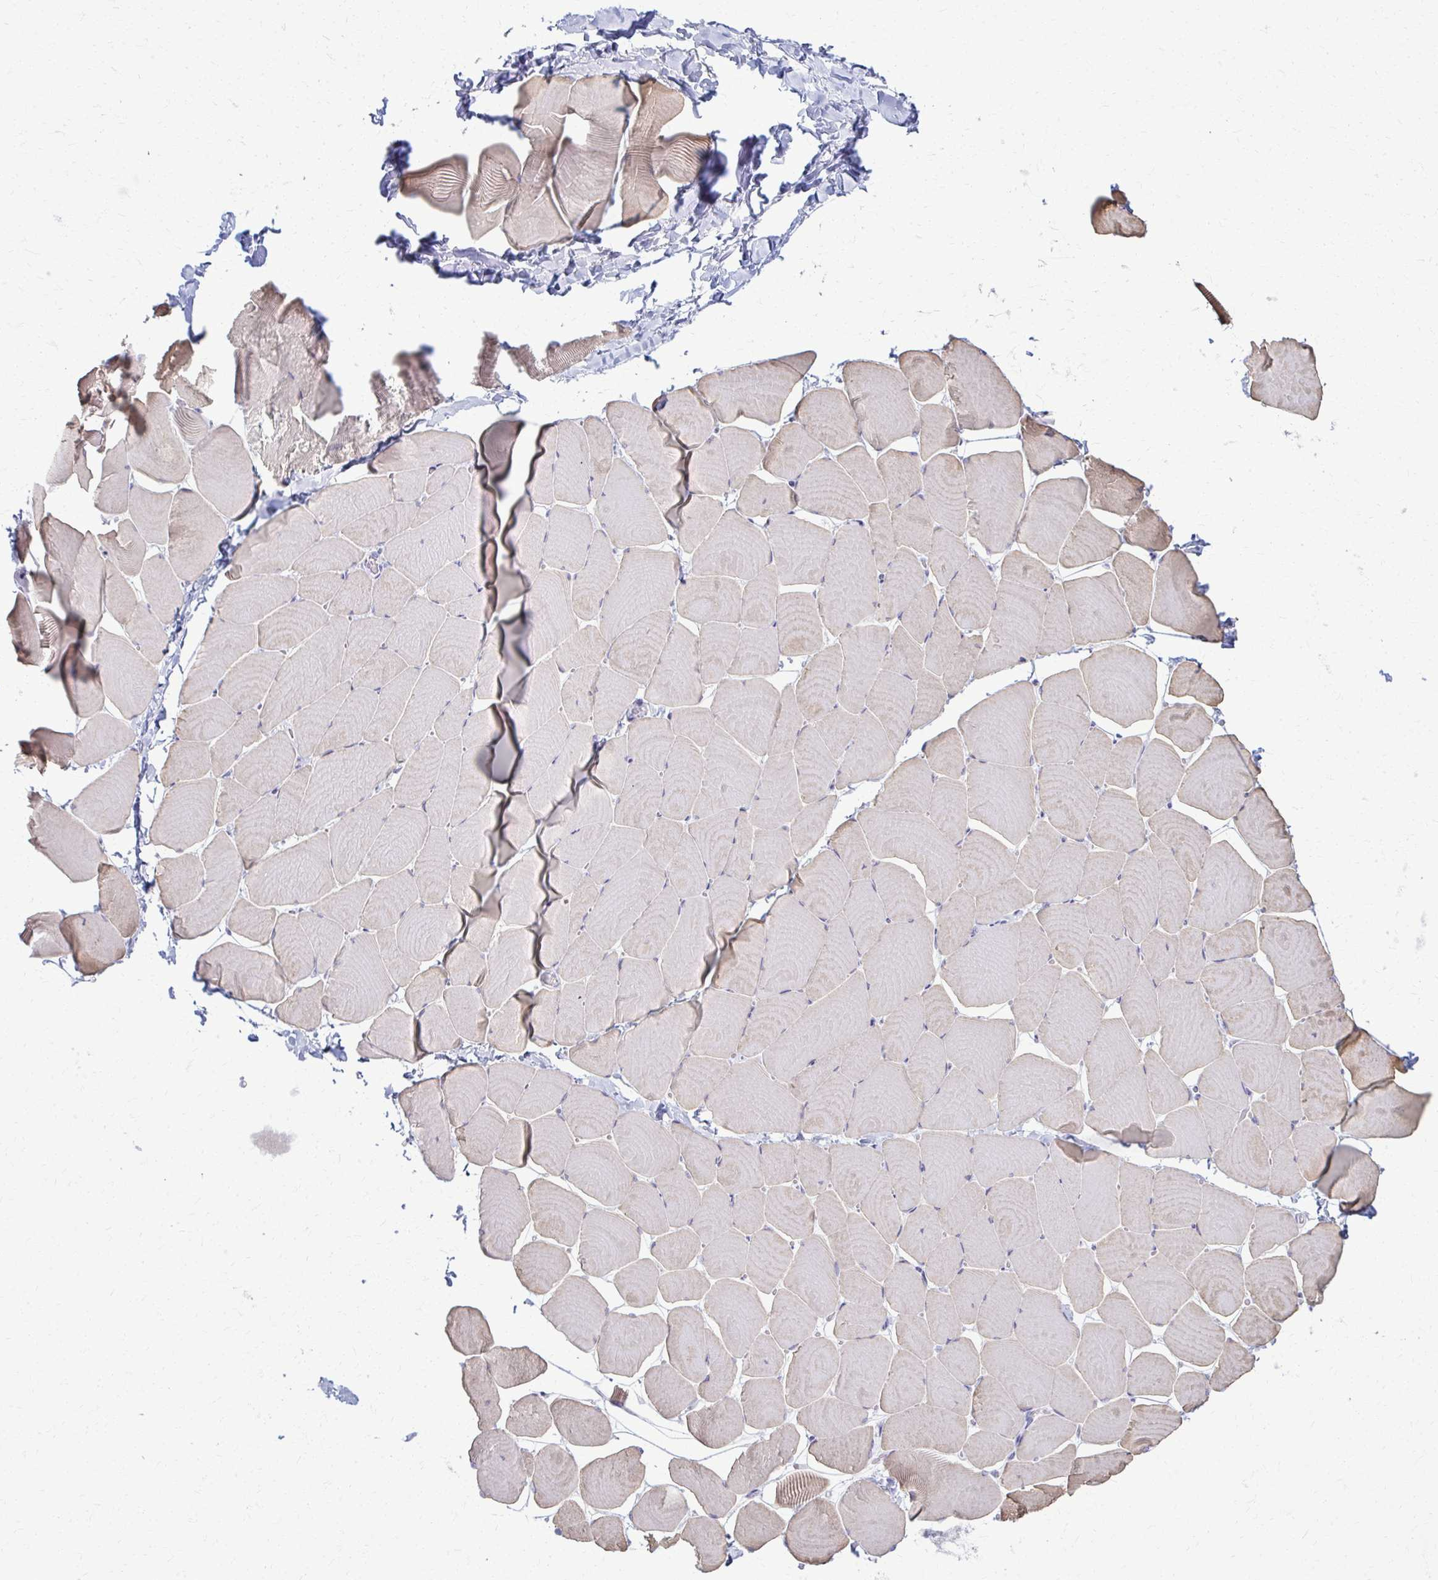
{"staining": {"intensity": "moderate", "quantity": "<25%", "location": "cytoplasmic/membranous"}, "tissue": "skeletal muscle", "cell_type": "Myocytes", "image_type": "normal", "snomed": [{"axis": "morphology", "description": "Normal tissue, NOS"}, {"axis": "topography", "description": "Skeletal muscle"}], "caption": "Brown immunohistochemical staining in normal human skeletal muscle demonstrates moderate cytoplasmic/membranous expression in about <25% of myocytes. (DAB IHC with brightfield microscopy, high magnification).", "gene": "ACSM2A", "patient": {"sex": "male", "age": 25}}